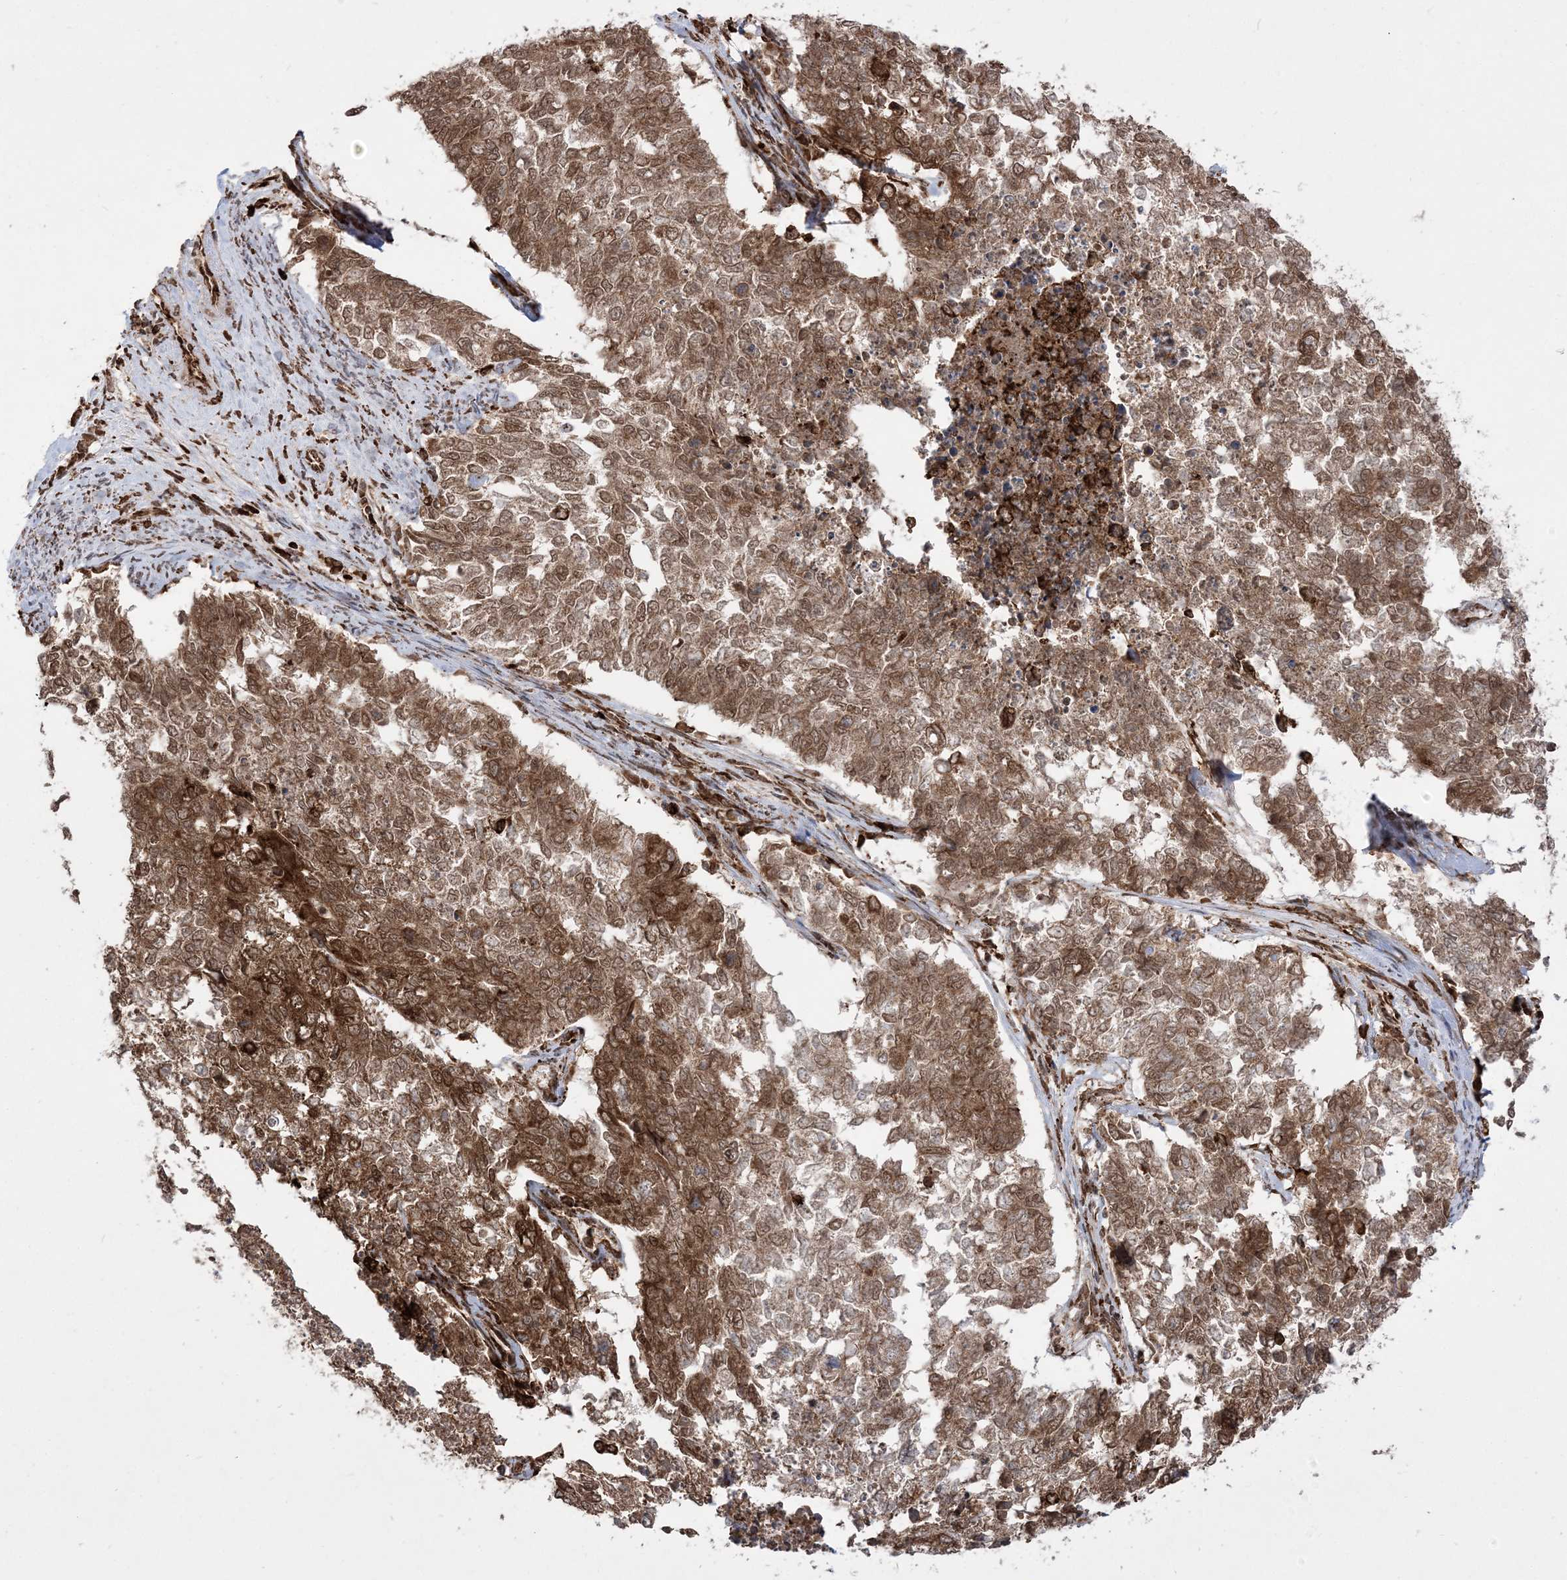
{"staining": {"intensity": "moderate", "quantity": ">75%", "location": "cytoplasmic/membranous,nuclear"}, "tissue": "cervical cancer", "cell_type": "Tumor cells", "image_type": "cancer", "snomed": [{"axis": "morphology", "description": "Squamous cell carcinoma, NOS"}, {"axis": "topography", "description": "Cervix"}], "caption": "The histopathology image exhibits immunohistochemical staining of cervical cancer. There is moderate cytoplasmic/membranous and nuclear staining is appreciated in about >75% of tumor cells.", "gene": "EPC2", "patient": {"sex": "female", "age": 63}}